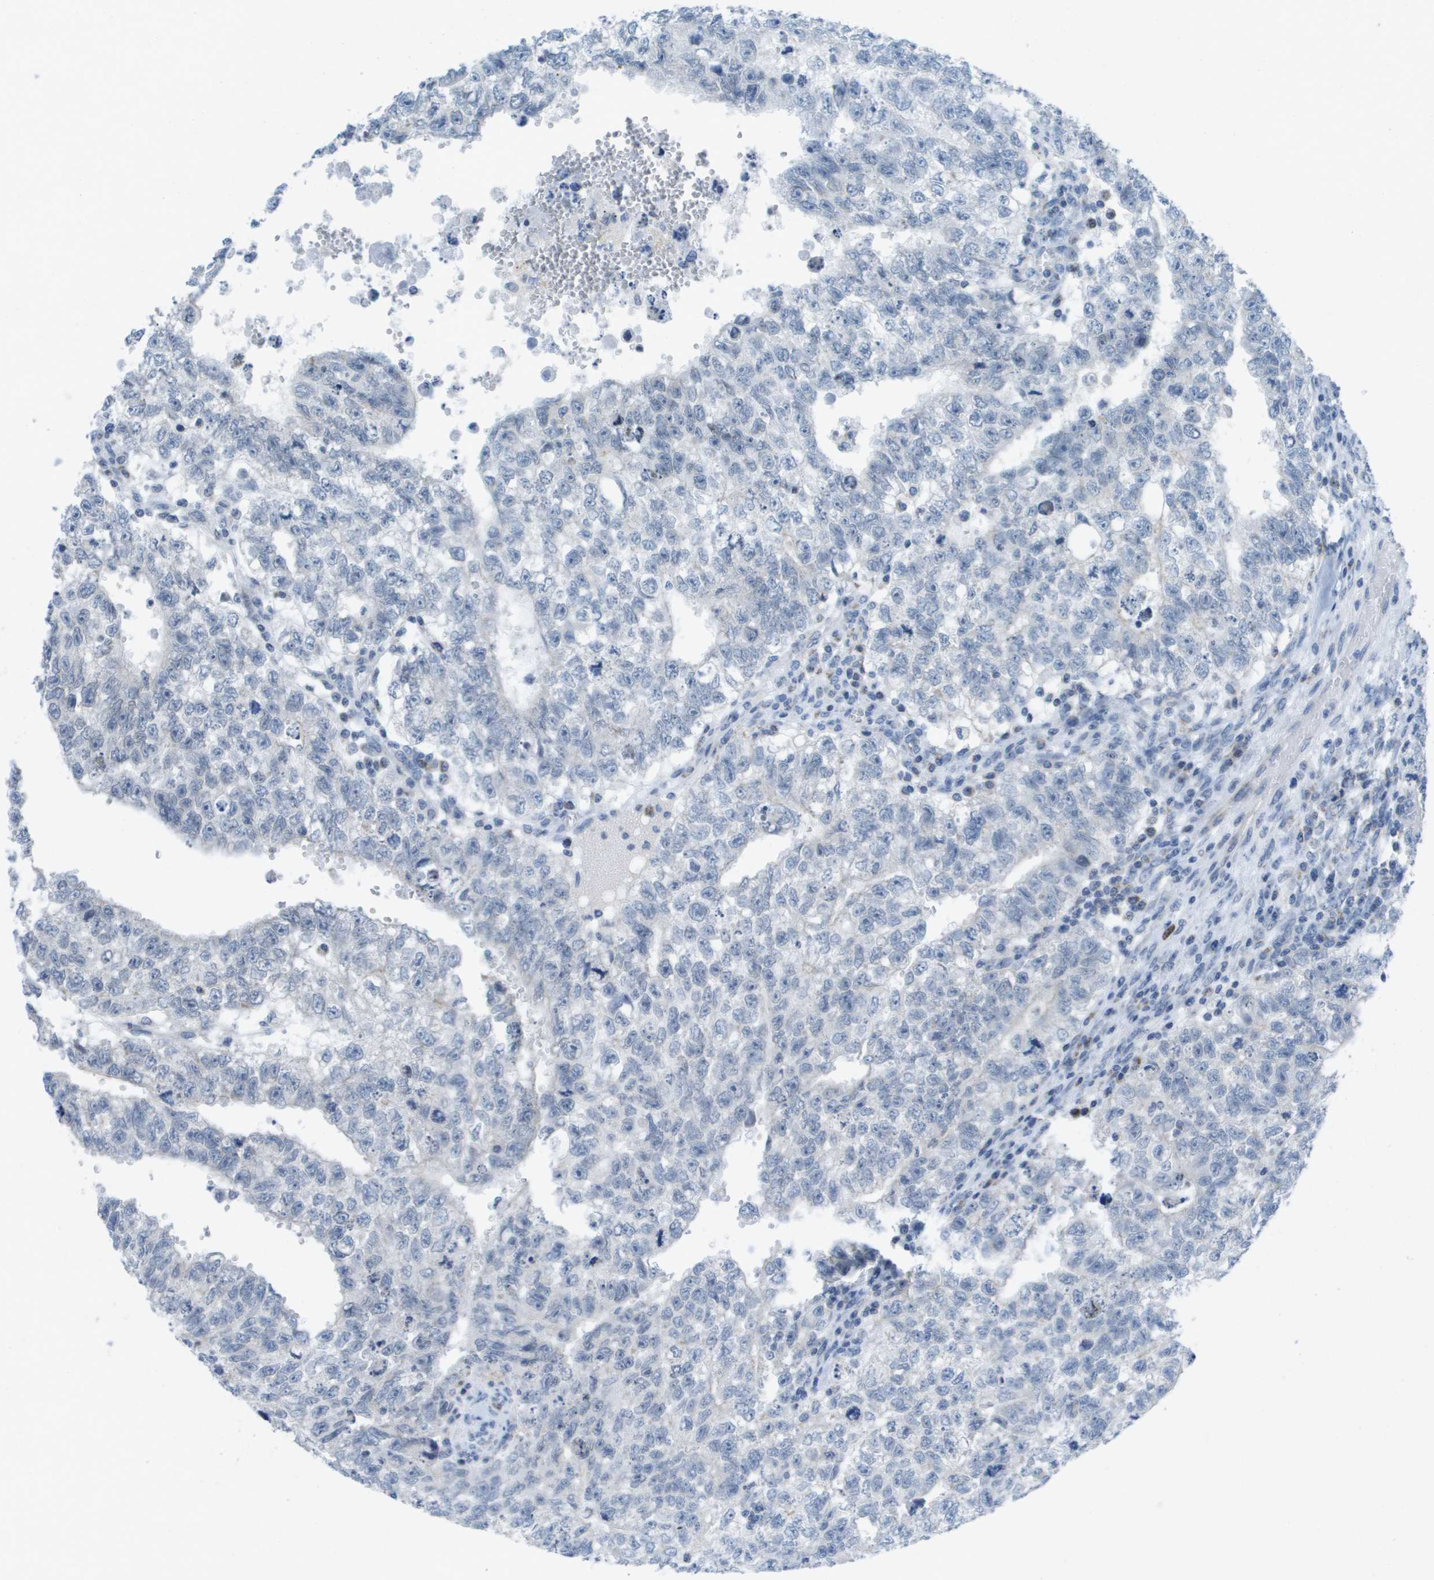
{"staining": {"intensity": "negative", "quantity": "none", "location": "none"}, "tissue": "testis cancer", "cell_type": "Tumor cells", "image_type": "cancer", "snomed": [{"axis": "morphology", "description": "Seminoma, NOS"}, {"axis": "morphology", "description": "Carcinoma, Embryonal, NOS"}, {"axis": "topography", "description": "Testis"}], "caption": "A high-resolution image shows IHC staining of testis cancer, which shows no significant expression in tumor cells.", "gene": "TMEM223", "patient": {"sex": "male", "age": 38}}